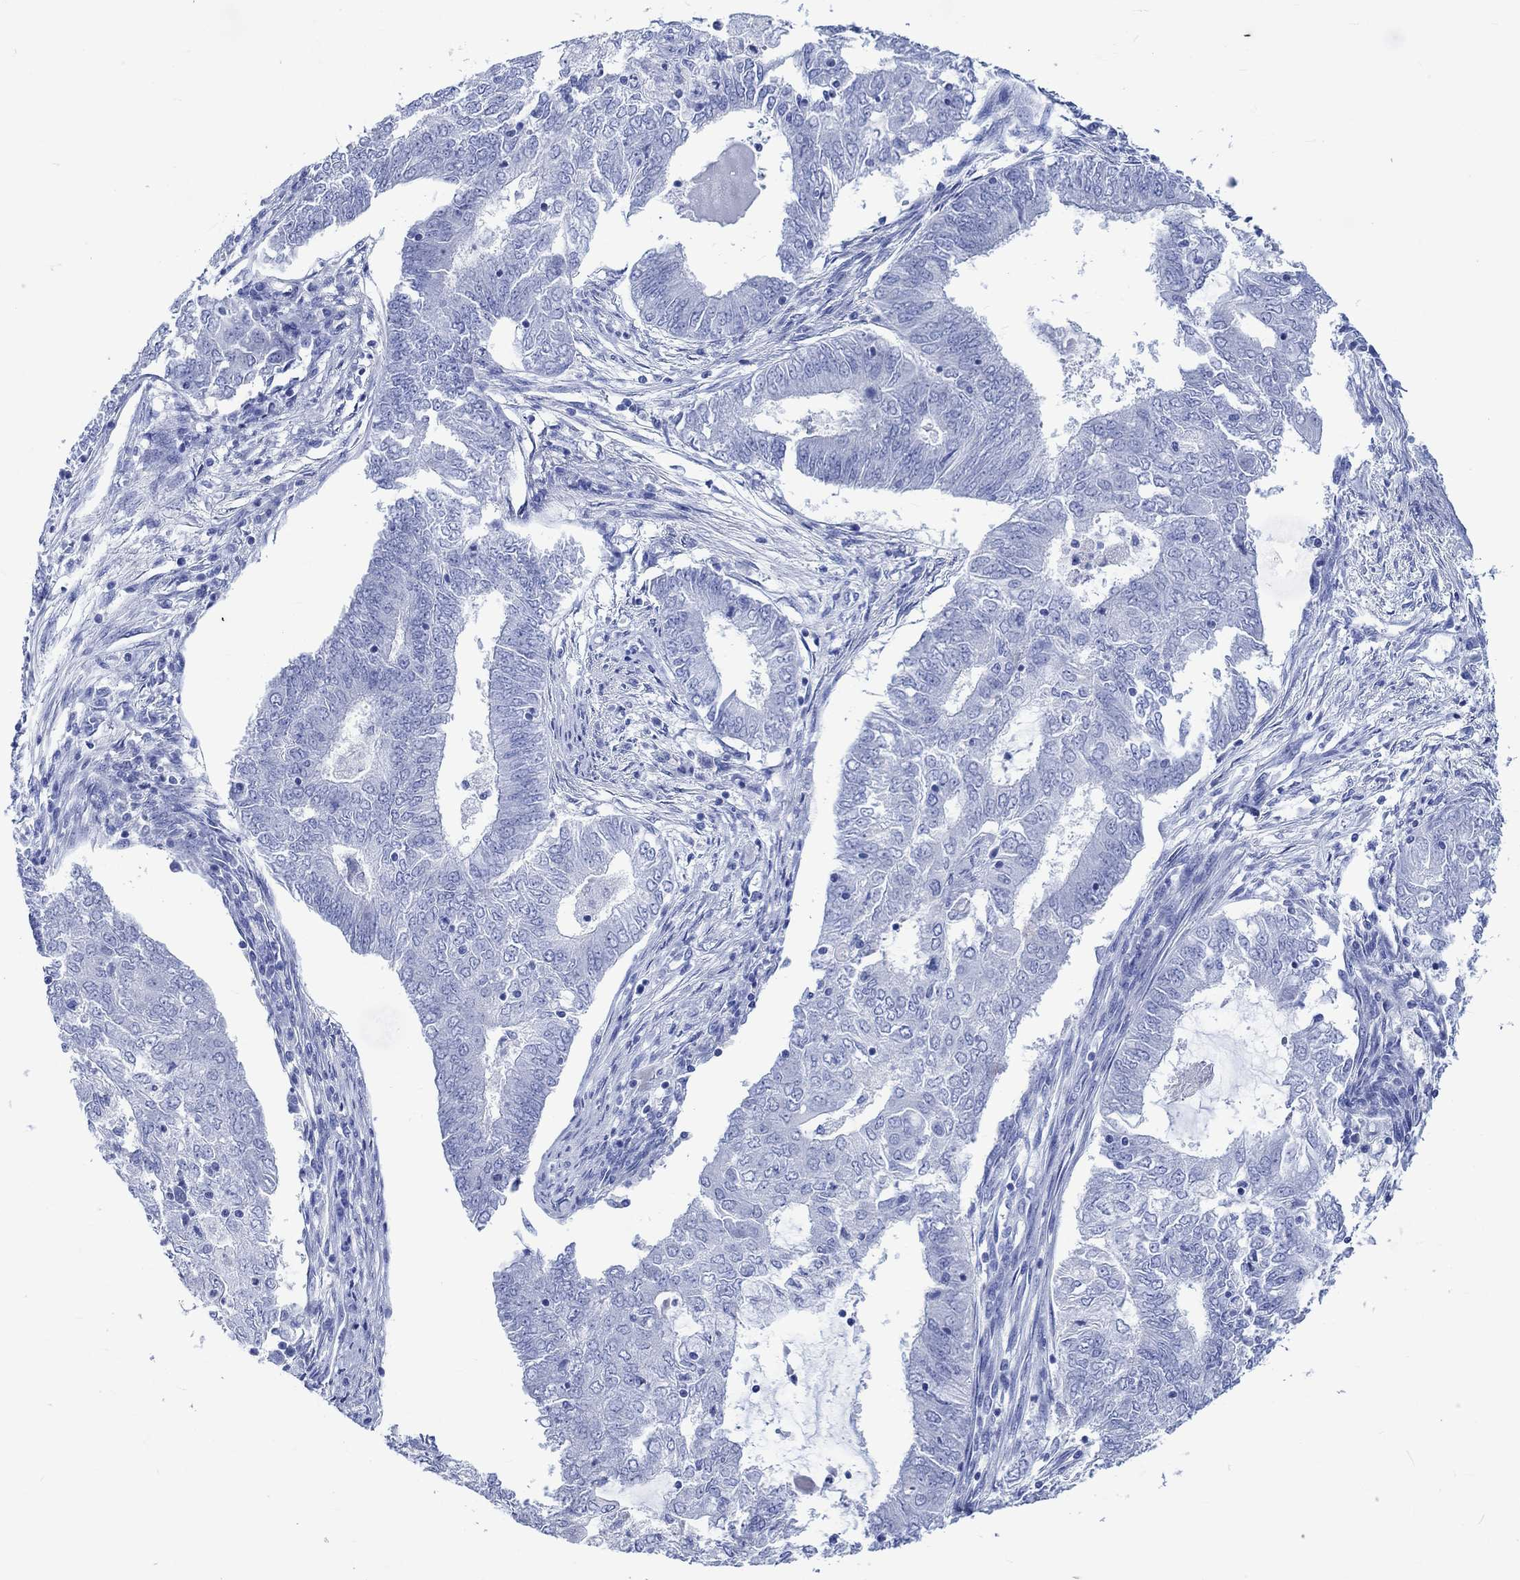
{"staining": {"intensity": "negative", "quantity": "none", "location": "none"}, "tissue": "endometrial cancer", "cell_type": "Tumor cells", "image_type": "cancer", "snomed": [{"axis": "morphology", "description": "Adenocarcinoma, NOS"}, {"axis": "topography", "description": "Endometrium"}], "caption": "DAB immunohistochemical staining of endometrial cancer shows no significant expression in tumor cells.", "gene": "KLHL33", "patient": {"sex": "female", "age": 62}}